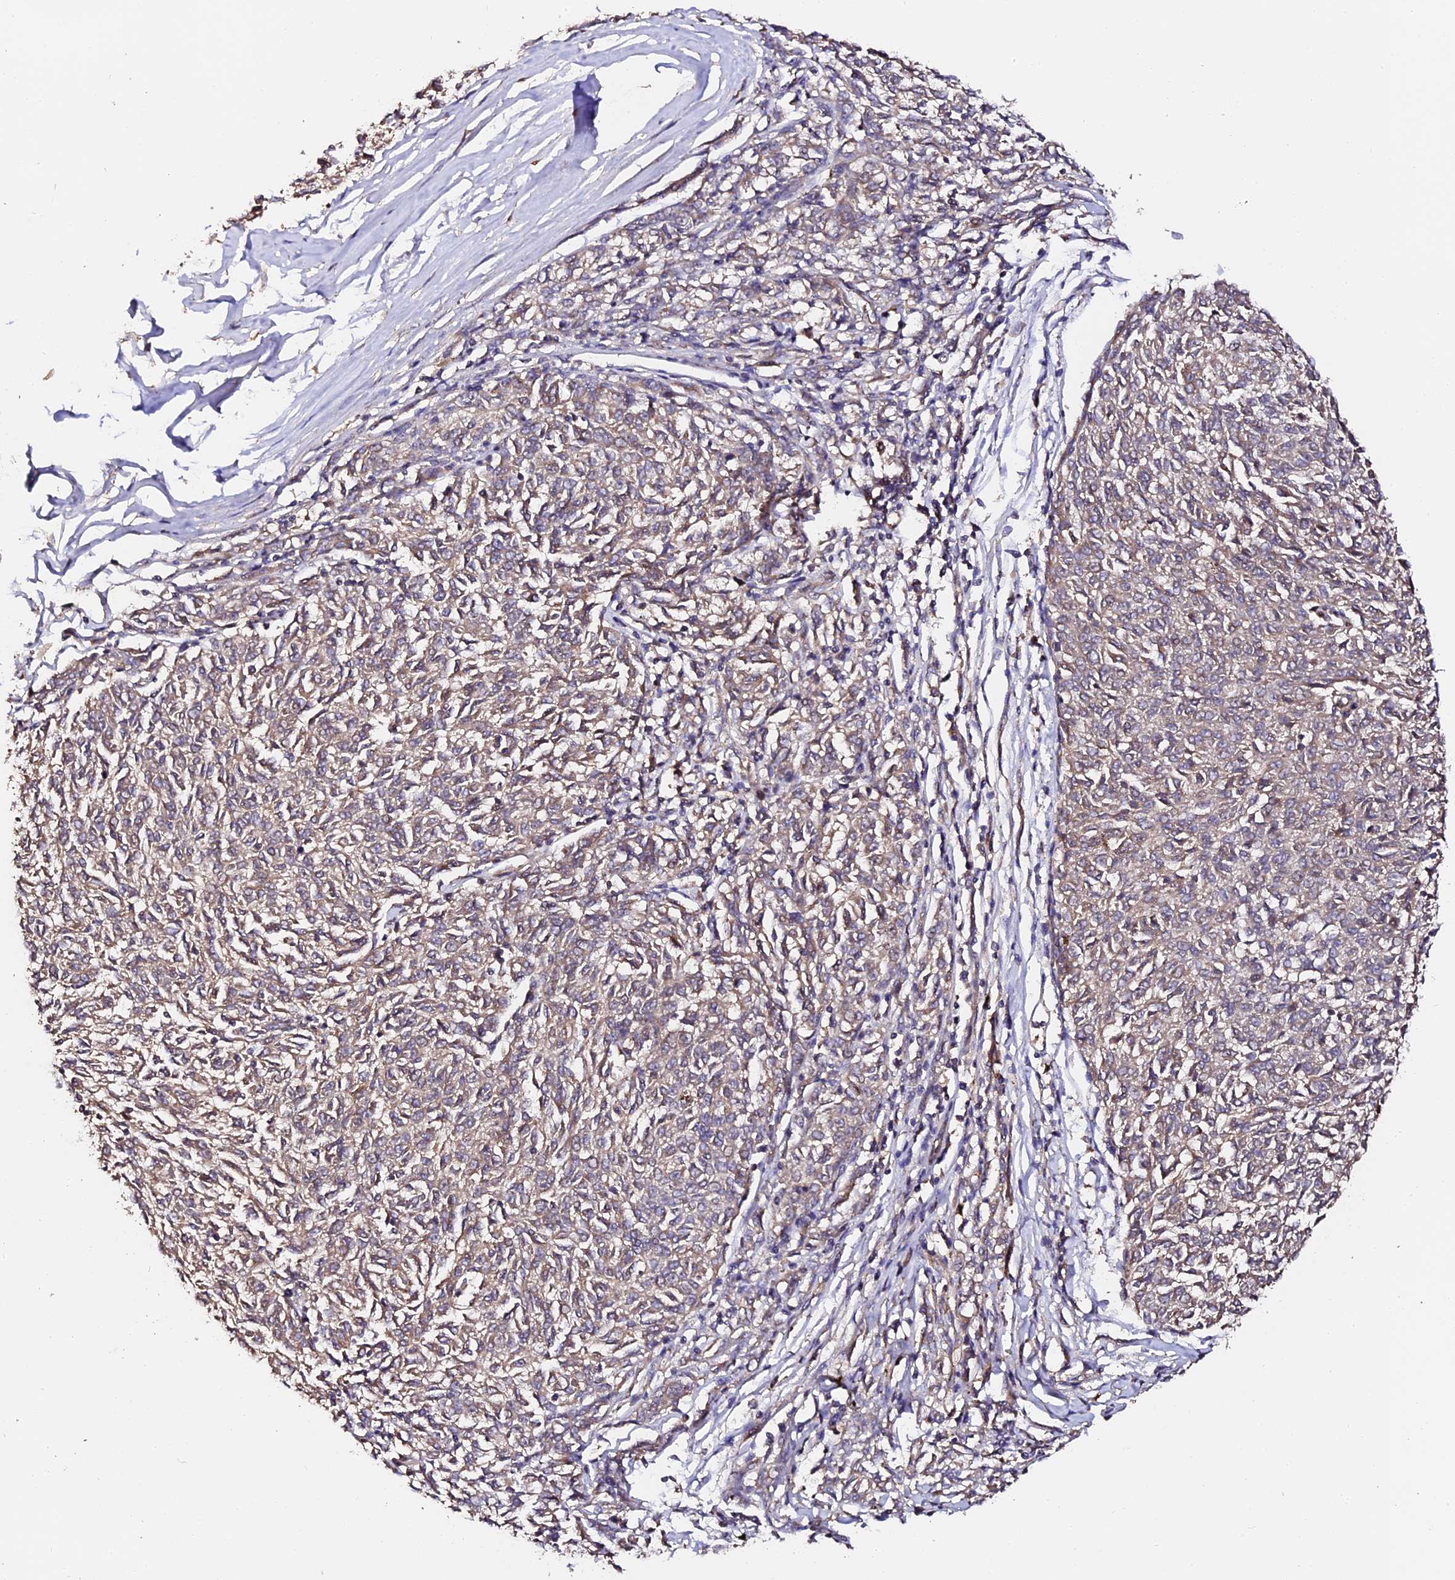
{"staining": {"intensity": "weak", "quantity": "25%-75%", "location": "cytoplasmic/membranous"}, "tissue": "melanoma", "cell_type": "Tumor cells", "image_type": "cancer", "snomed": [{"axis": "morphology", "description": "Malignant melanoma, NOS"}, {"axis": "topography", "description": "Skin"}], "caption": "Melanoma tissue shows weak cytoplasmic/membranous expression in about 25%-75% of tumor cells, visualized by immunohistochemistry. (brown staining indicates protein expression, while blue staining denotes nuclei).", "gene": "TDO2", "patient": {"sex": "female", "age": 72}}